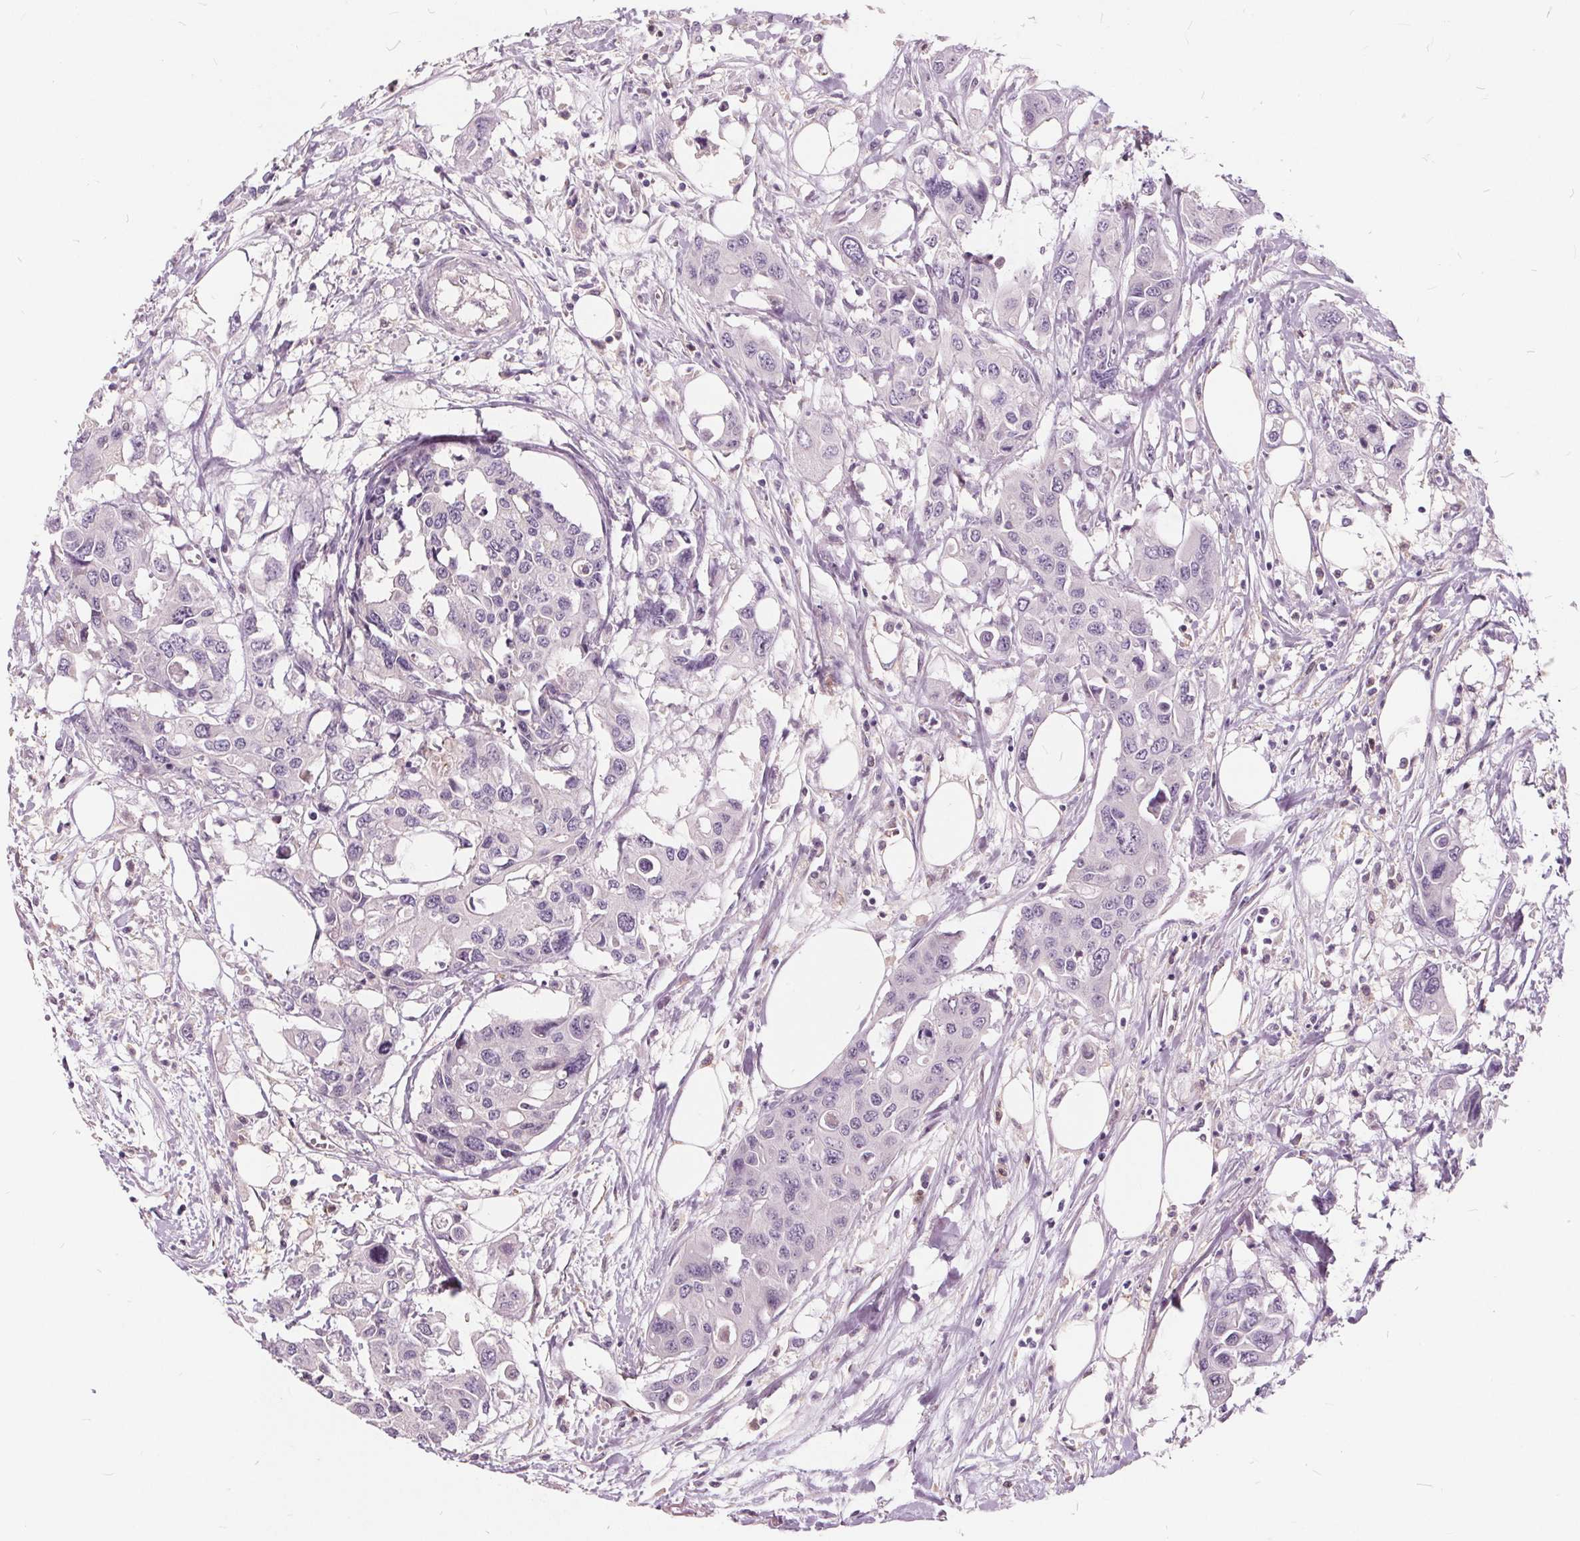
{"staining": {"intensity": "negative", "quantity": "none", "location": "none"}, "tissue": "colorectal cancer", "cell_type": "Tumor cells", "image_type": "cancer", "snomed": [{"axis": "morphology", "description": "Adenocarcinoma, NOS"}, {"axis": "topography", "description": "Colon"}], "caption": "This is a photomicrograph of immunohistochemistry staining of adenocarcinoma (colorectal), which shows no positivity in tumor cells.", "gene": "HAAO", "patient": {"sex": "male", "age": 77}}